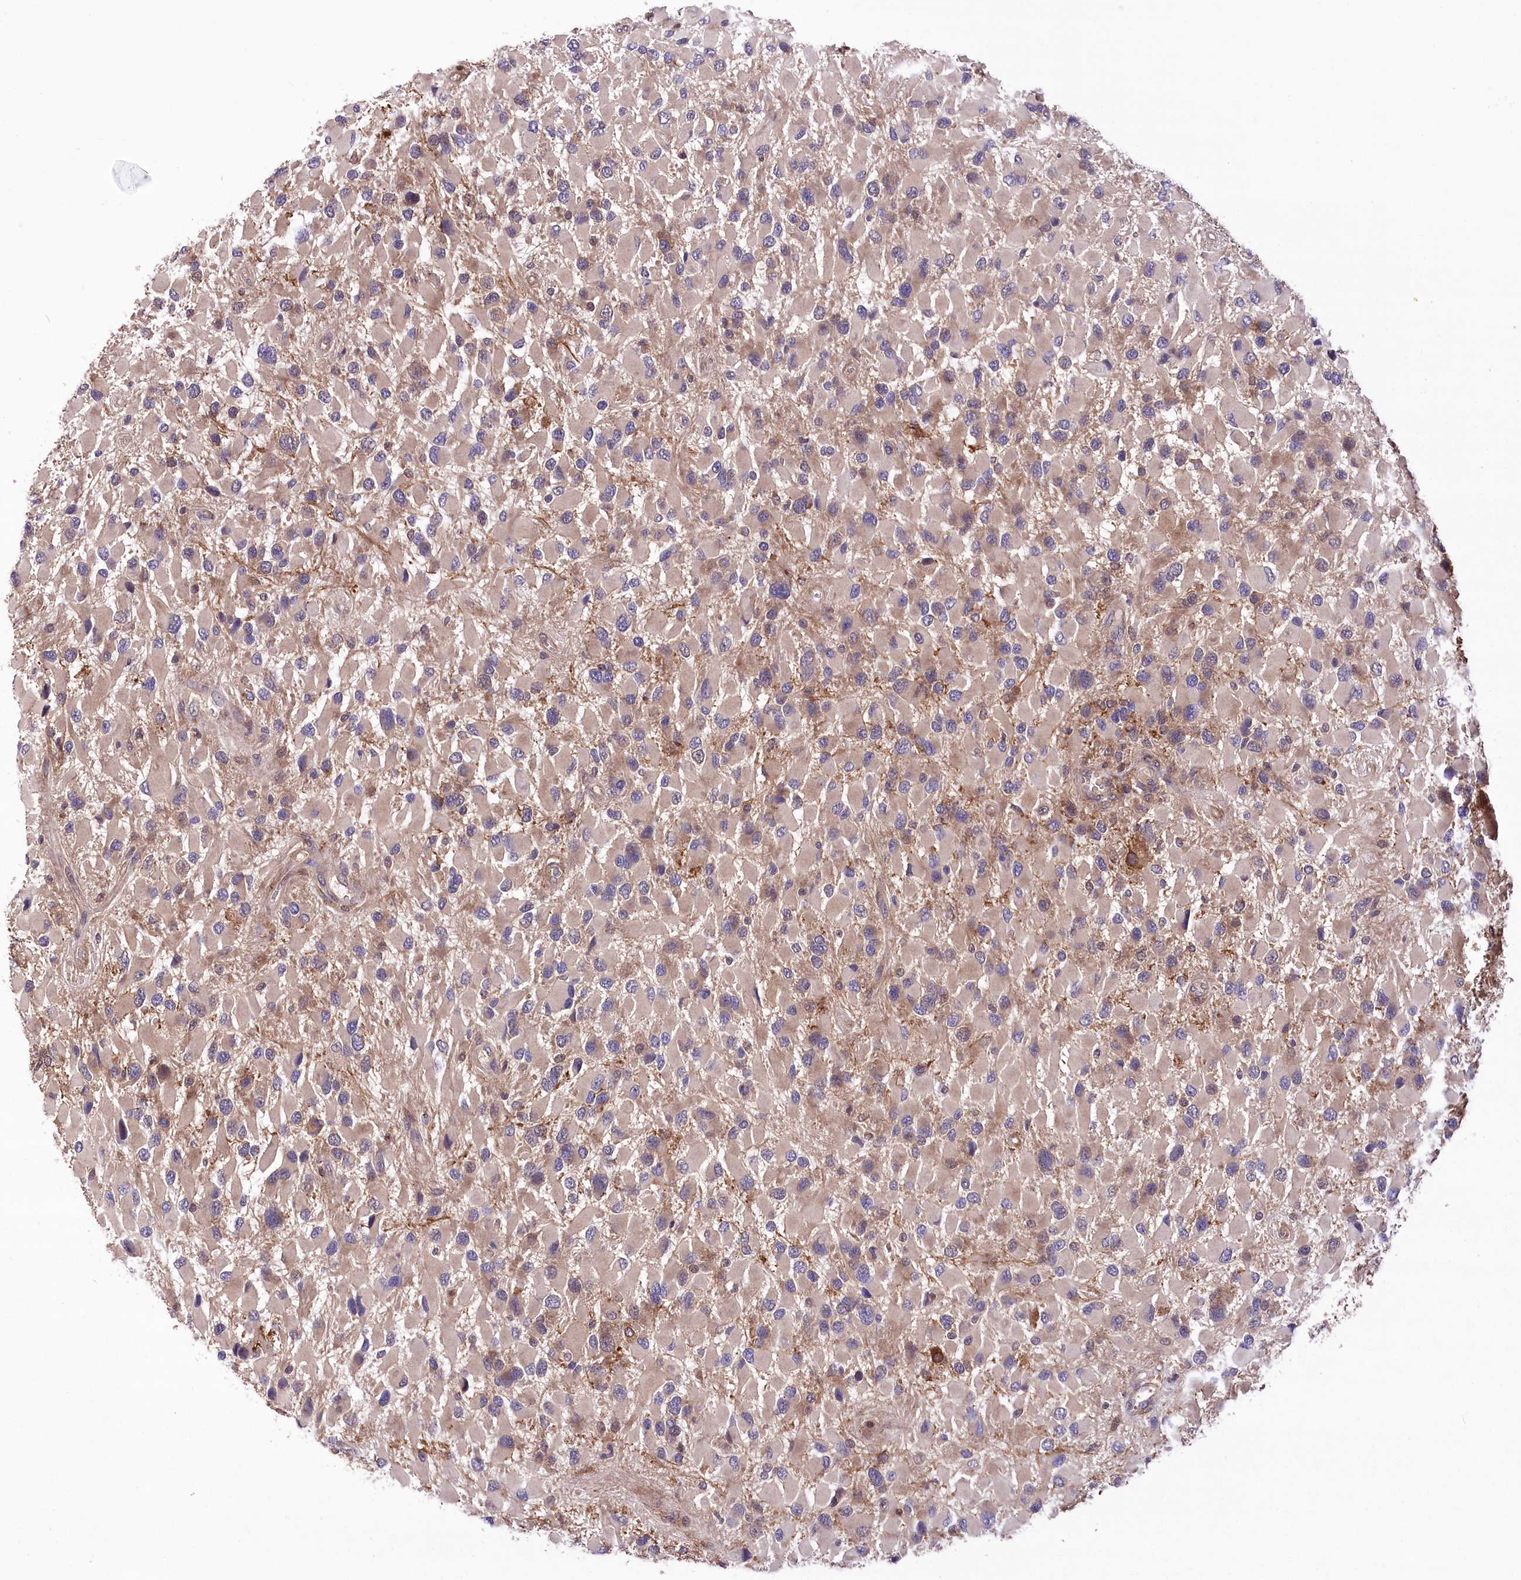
{"staining": {"intensity": "weak", "quantity": ">75%", "location": "cytoplasmic/membranous"}, "tissue": "glioma", "cell_type": "Tumor cells", "image_type": "cancer", "snomed": [{"axis": "morphology", "description": "Glioma, malignant, High grade"}, {"axis": "topography", "description": "Brain"}], "caption": "Weak cytoplasmic/membranous expression is seen in approximately >75% of tumor cells in malignant high-grade glioma. (DAB IHC, brown staining for protein, blue staining for nuclei).", "gene": "DPP3", "patient": {"sex": "male", "age": 53}}